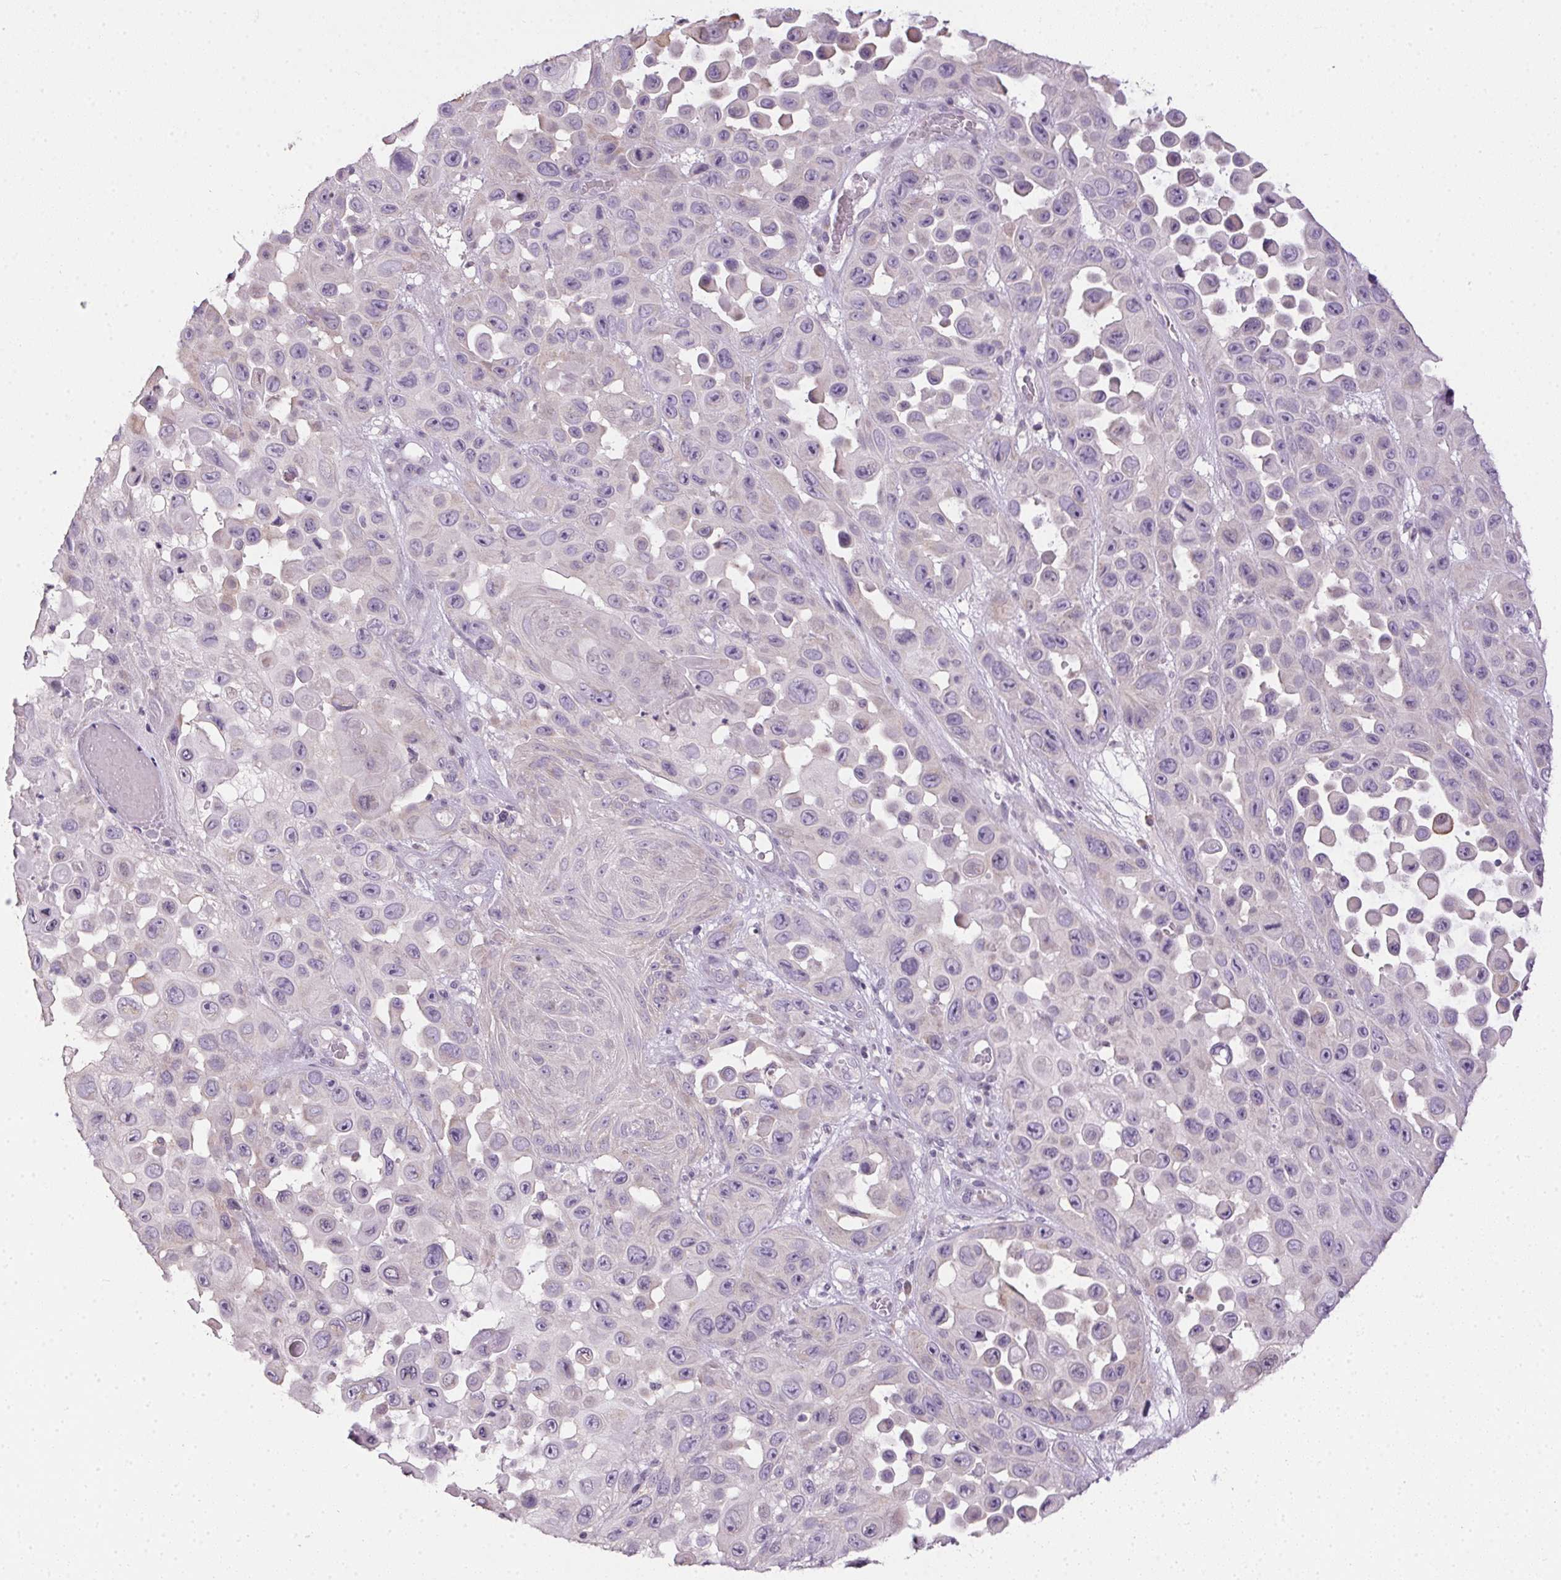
{"staining": {"intensity": "negative", "quantity": "none", "location": "none"}, "tissue": "skin cancer", "cell_type": "Tumor cells", "image_type": "cancer", "snomed": [{"axis": "morphology", "description": "Squamous cell carcinoma, NOS"}, {"axis": "topography", "description": "Skin"}], "caption": "This is an immunohistochemistry (IHC) histopathology image of skin squamous cell carcinoma. There is no staining in tumor cells.", "gene": "SPACA9", "patient": {"sex": "male", "age": 81}}